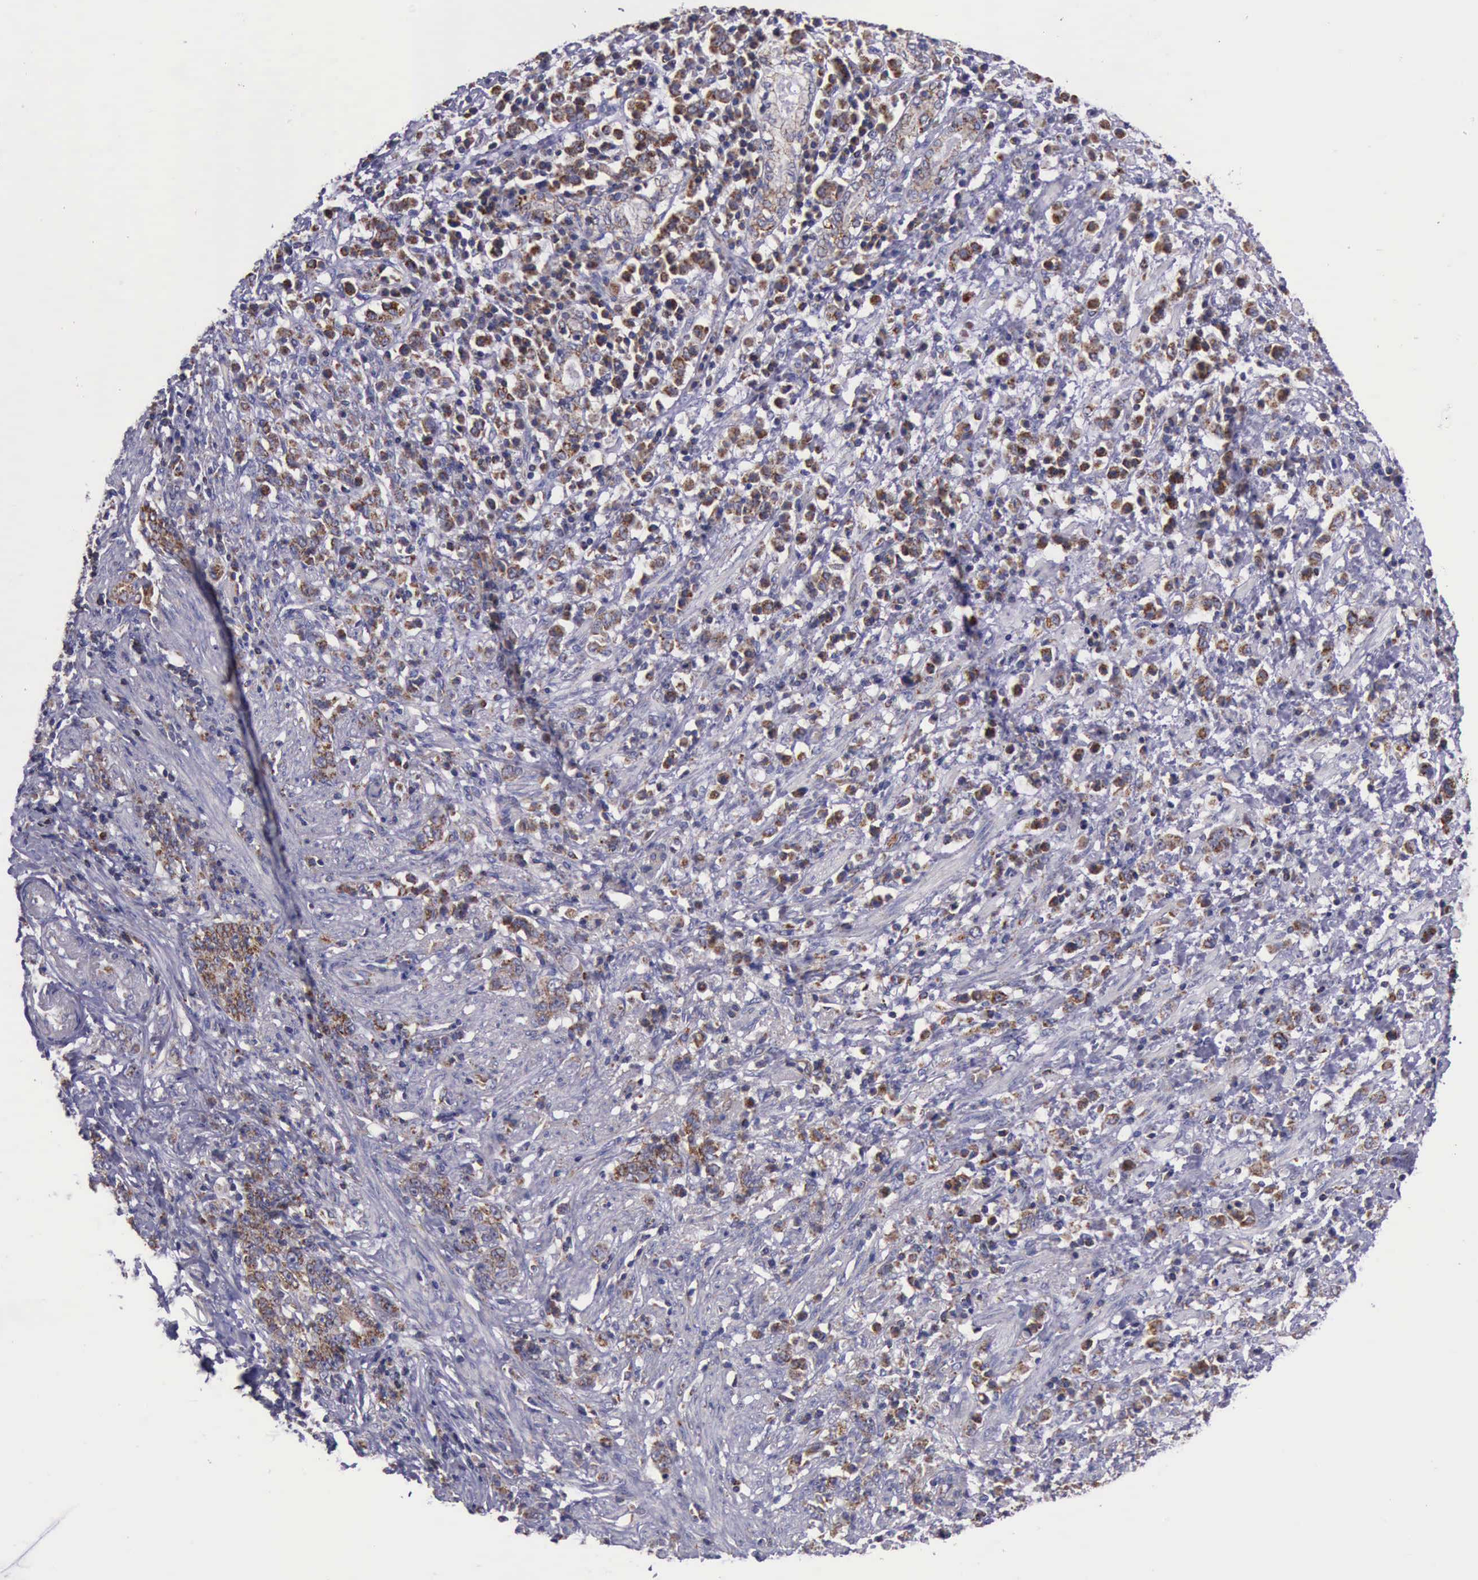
{"staining": {"intensity": "weak", "quantity": ">75%", "location": "cytoplasmic/membranous"}, "tissue": "stomach cancer", "cell_type": "Tumor cells", "image_type": "cancer", "snomed": [{"axis": "morphology", "description": "Adenocarcinoma, NOS"}, {"axis": "topography", "description": "Stomach, lower"}], "caption": "Immunohistochemical staining of human adenocarcinoma (stomach) demonstrates low levels of weak cytoplasmic/membranous expression in approximately >75% of tumor cells.", "gene": "TXN2", "patient": {"sex": "male", "age": 88}}